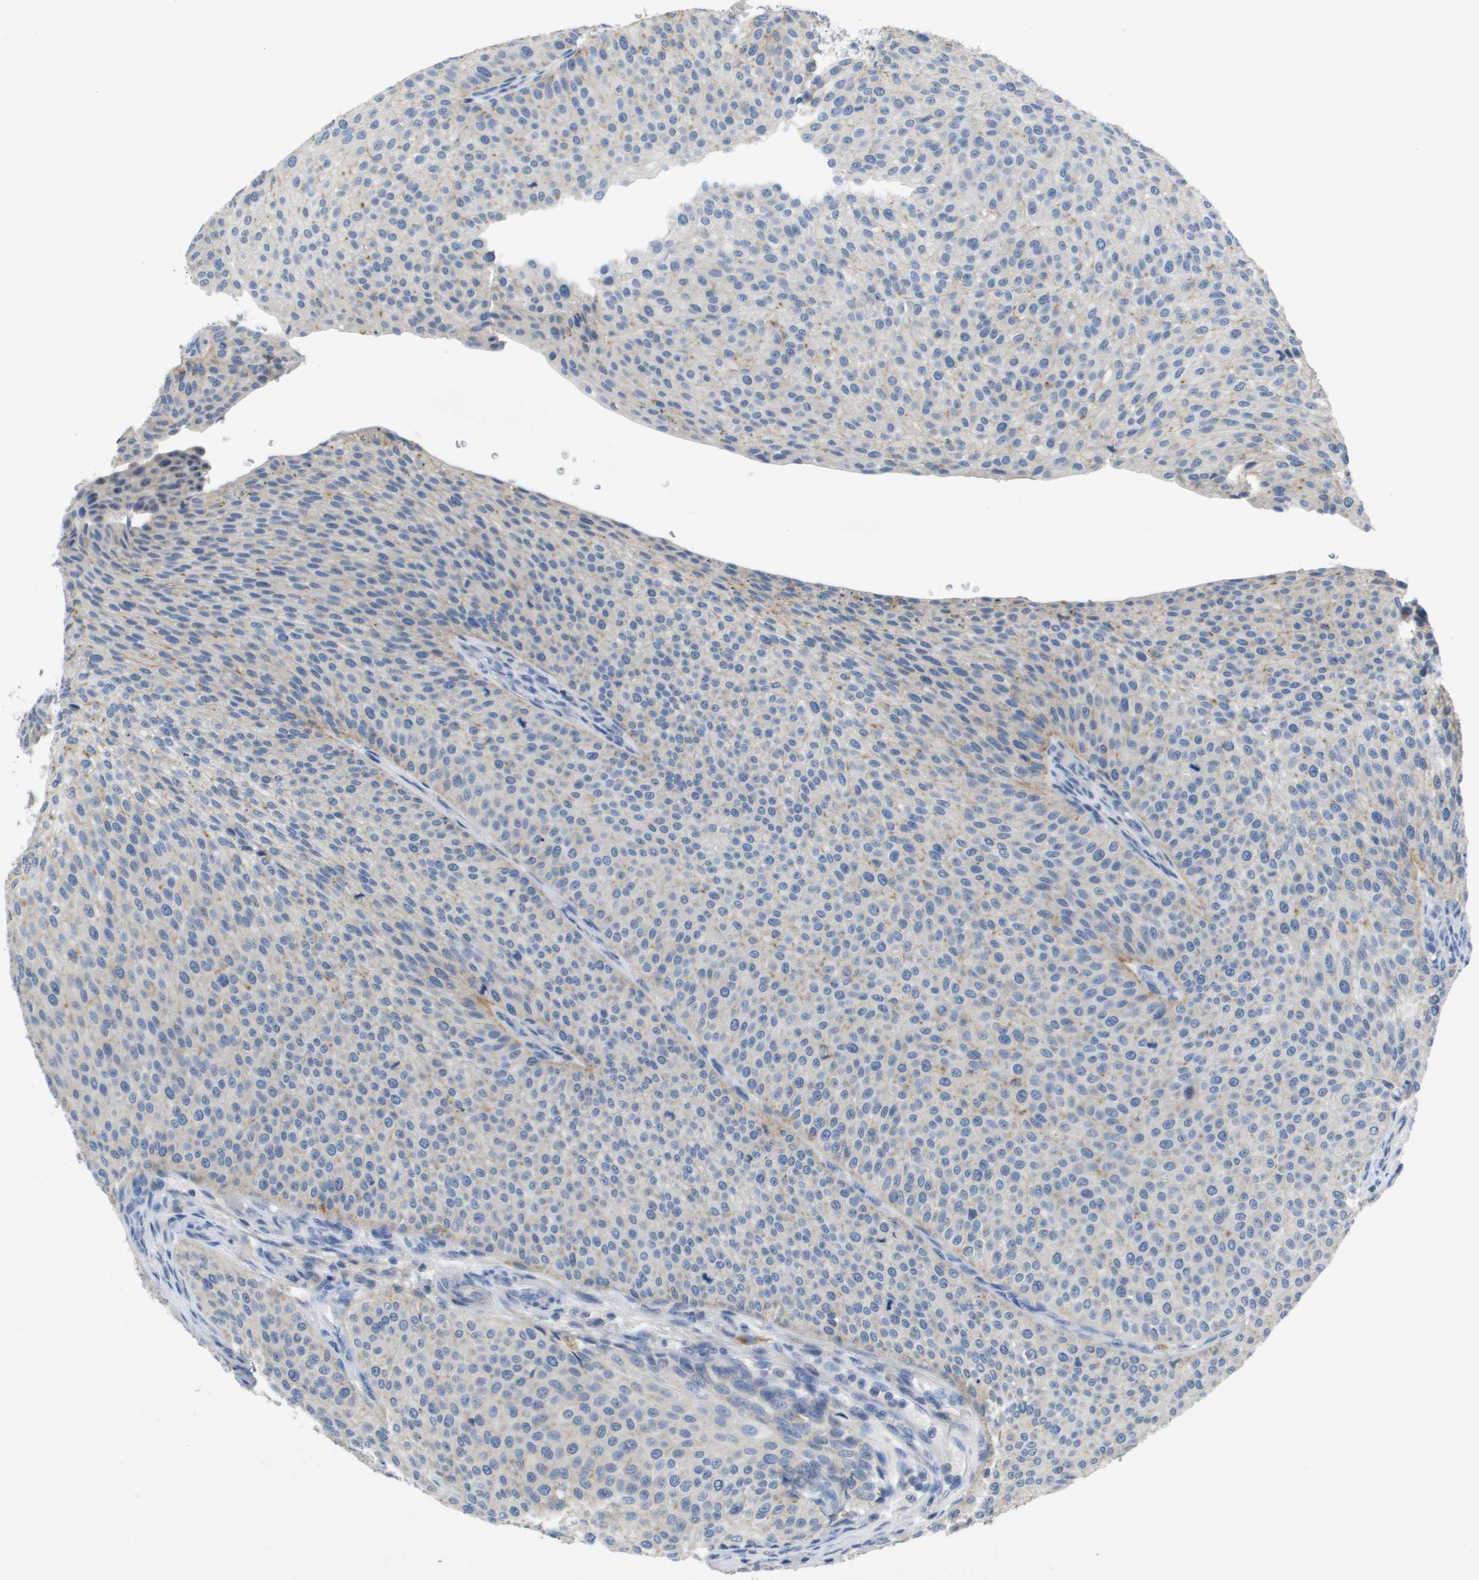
{"staining": {"intensity": "negative", "quantity": "none", "location": "none"}, "tissue": "urothelial cancer", "cell_type": "Tumor cells", "image_type": "cancer", "snomed": [{"axis": "morphology", "description": "Urothelial carcinoma, Low grade"}, {"axis": "topography", "description": "Smooth muscle"}, {"axis": "topography", "description": "Urinary bladder"}], "caption": "Image shows no significant protein expression in tumor cells of low-grade urothelial carcinoma.", "gene": "B3GNT5", "patient": {"sex": "male", "age": 60}}